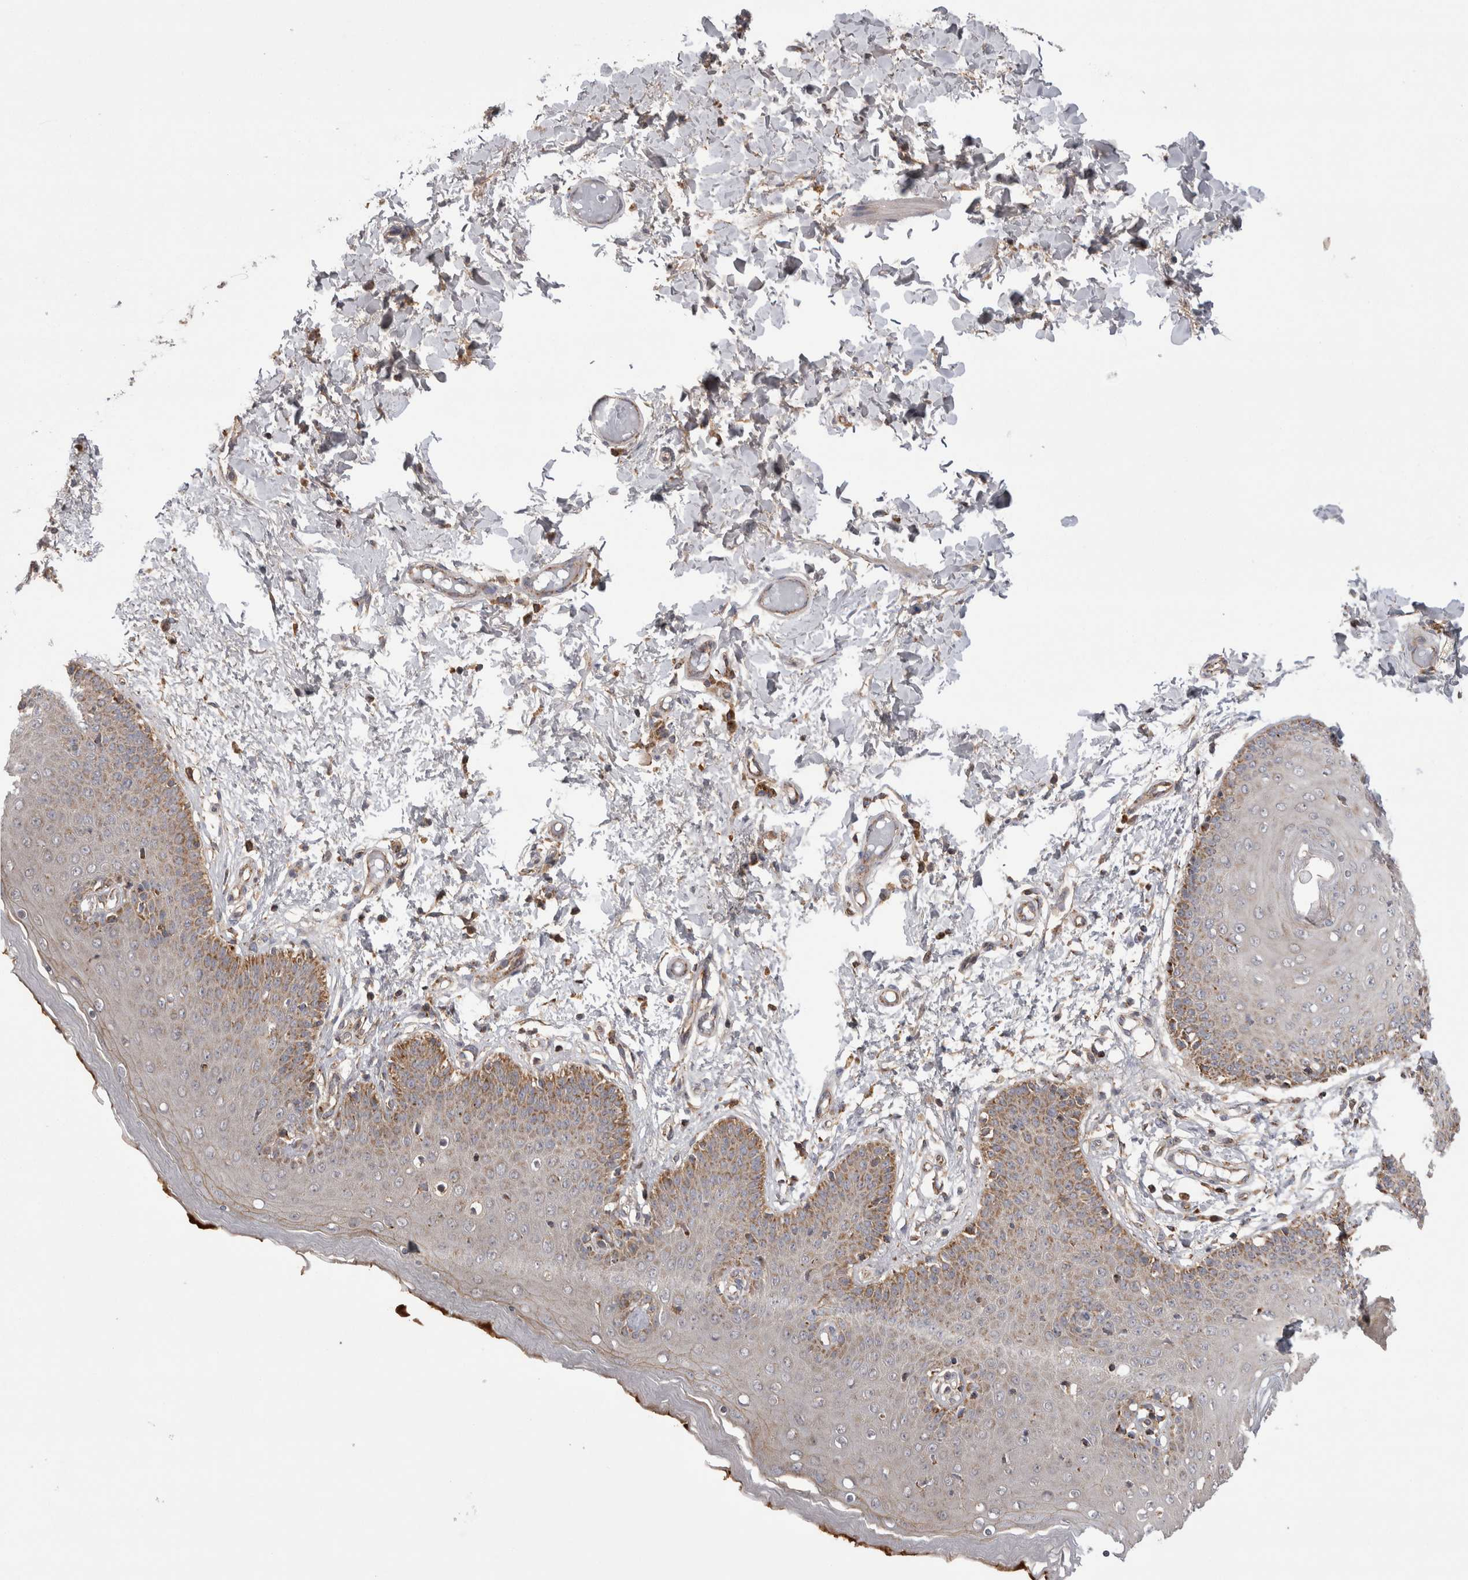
{"staining": {"intensity": "moderate", "quantity": "<25%", "location": "cytoplasmic/membranous"}, "tissue": "skin", "cell_type": "Epidermal cells", "image_type": "normal", "snomed": [{"axis": "morphology", "description": "Normal tissue, NOS"}, {"axis": "topography", "description": "Vulva"}], "caption": "Skin stained with DAB immunohistochemistry (IHC) shows low levels of moderate cytoplasmic/membranous staining in approximately <25% of epidermal cells. (brown staining indicates protein expression, while blue staining denotes nuclei).", "gene": "DARS2", "patient": {"sex": "female", "age": 66}}